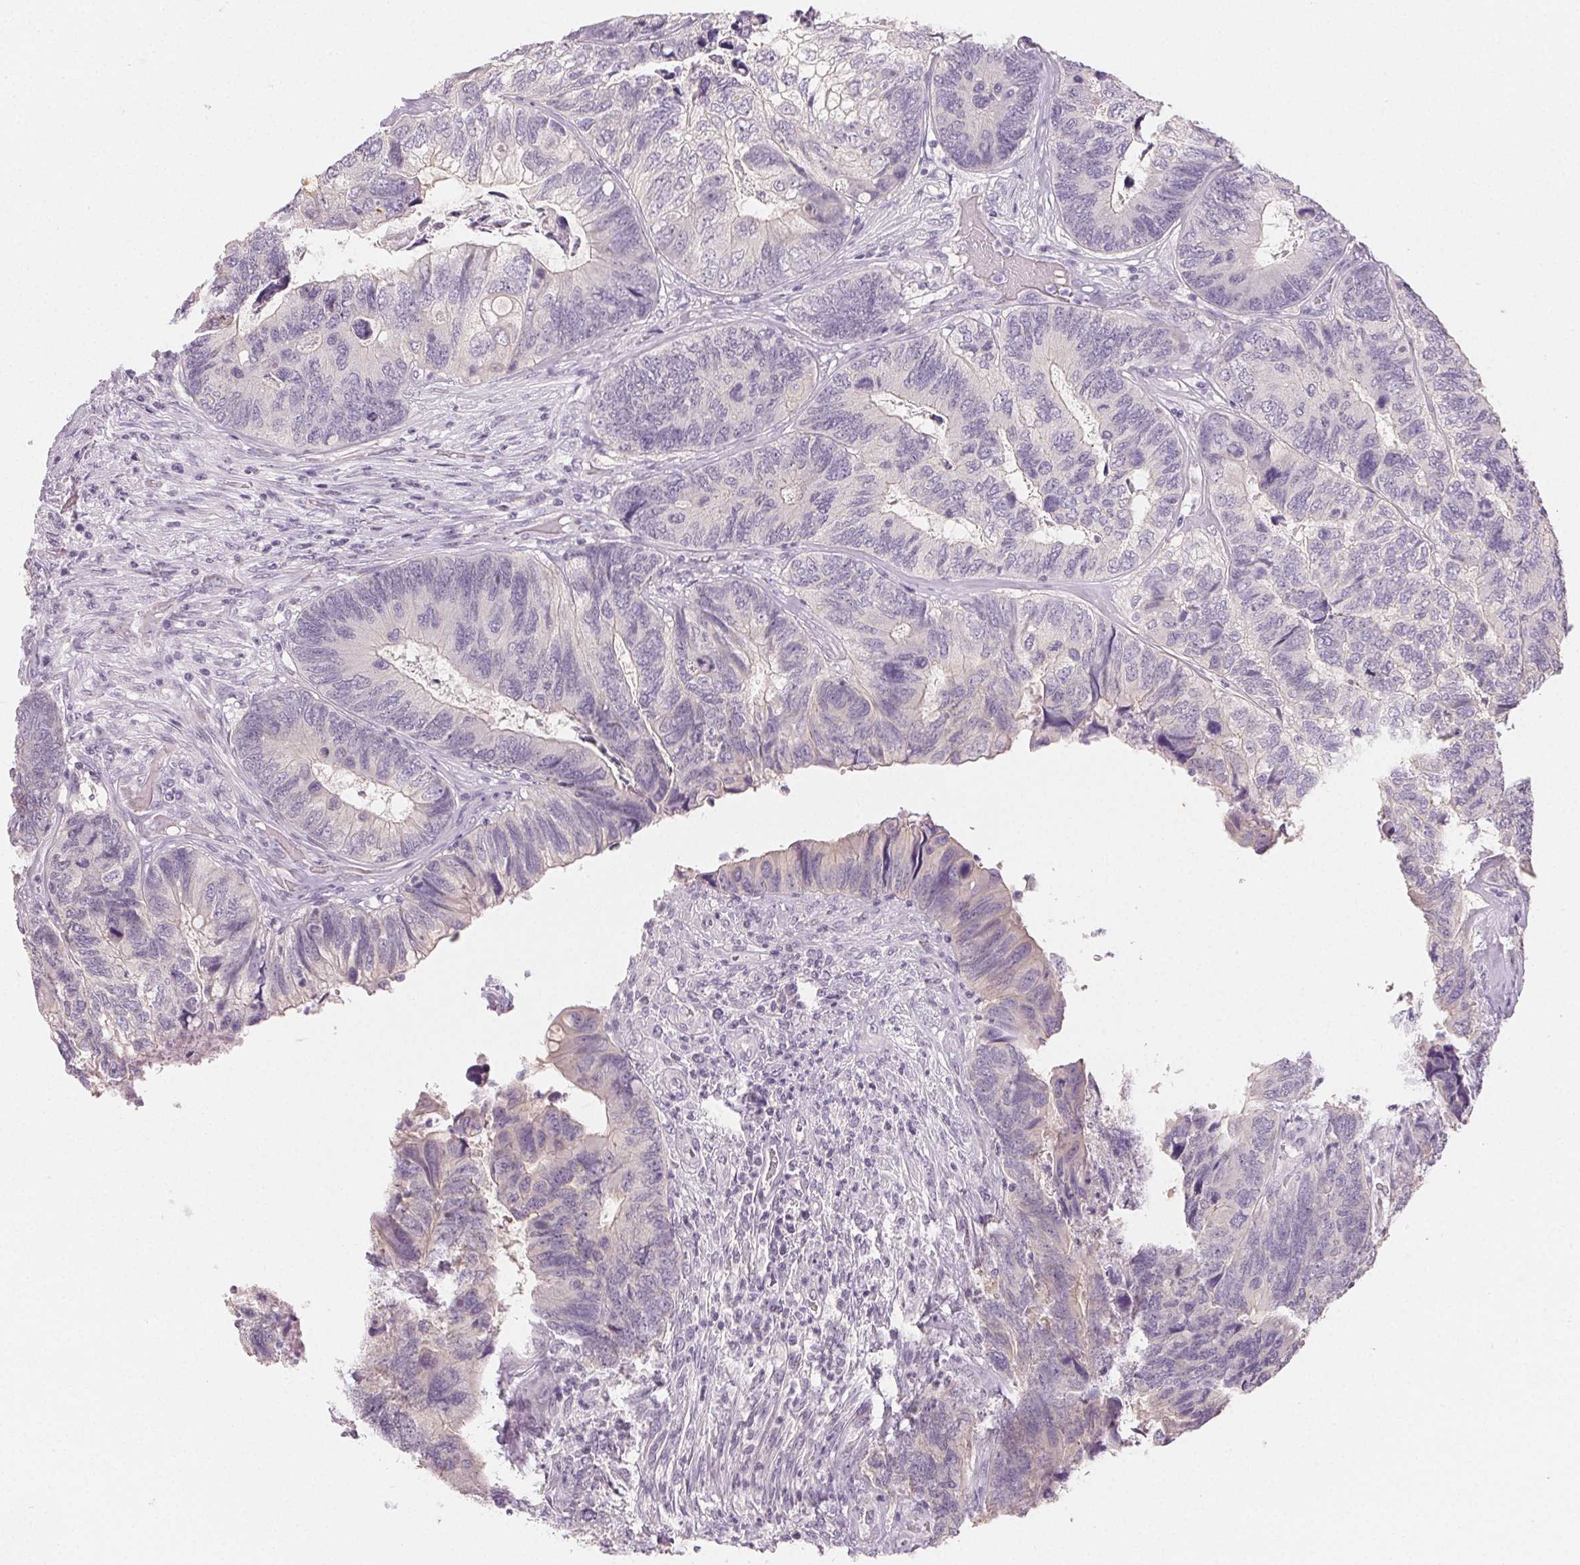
{"staining": {"intensity": "negative", "quantity": "none", "location": "none"}, "tissue": "colorectal cancer", "cell_type": "Tumor cells", "image_type": "cancer", "snomed": [{"axis": "morphology", "description": "Adenocarcinoma, NOS"}, {"axis": "topography", "description": "Colon"}], "caption": "The immunohistochemistry histopathology image has no significant expression in tumor cells of colorectal adenocarcinoma tissue. (Brightfield microscopy of DAB immunohistochemistry (IHC) at high magnification).", "gene": "SFTPD", "patient": {"sex": "female", "age": 67}}